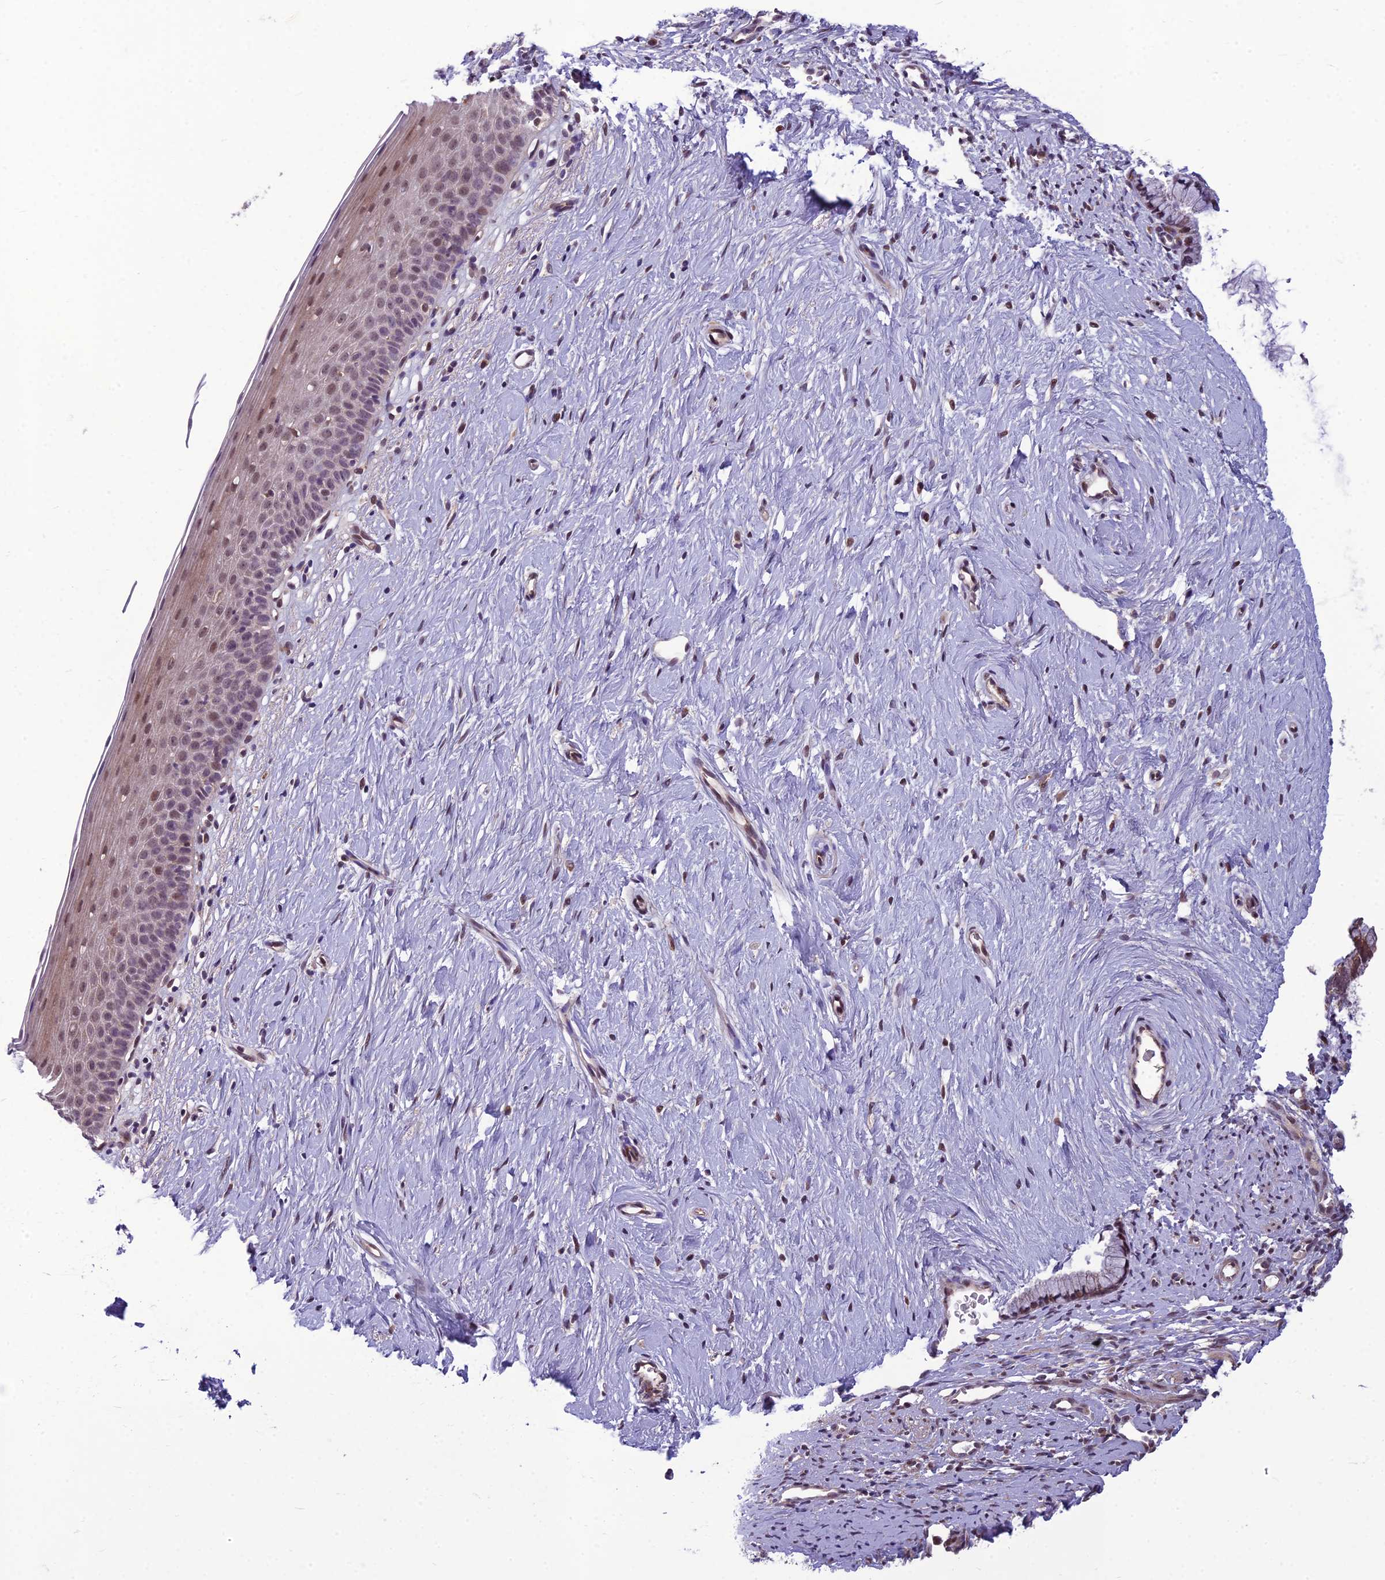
{"staining": {"intensity": "moderate", "quantity": "25%-75%", "location": "nuclear"}, "tissue": "cervix", "cell_type": "Glandular cells", "image_type": "normal", "snomed": [{"axis": "morphology", "description": "Normal tissue, NOS"}, {"axis": "topography", "description": "Cervix"}], "caption": "The image demonstrates immunohistochemical staining of unremarkable cervix. There is moderate nuclear staining is present in approximately 25%-75% of glandular cells.", "gene": "FBRS", "patient": {"sex": "female", "age": 57}}